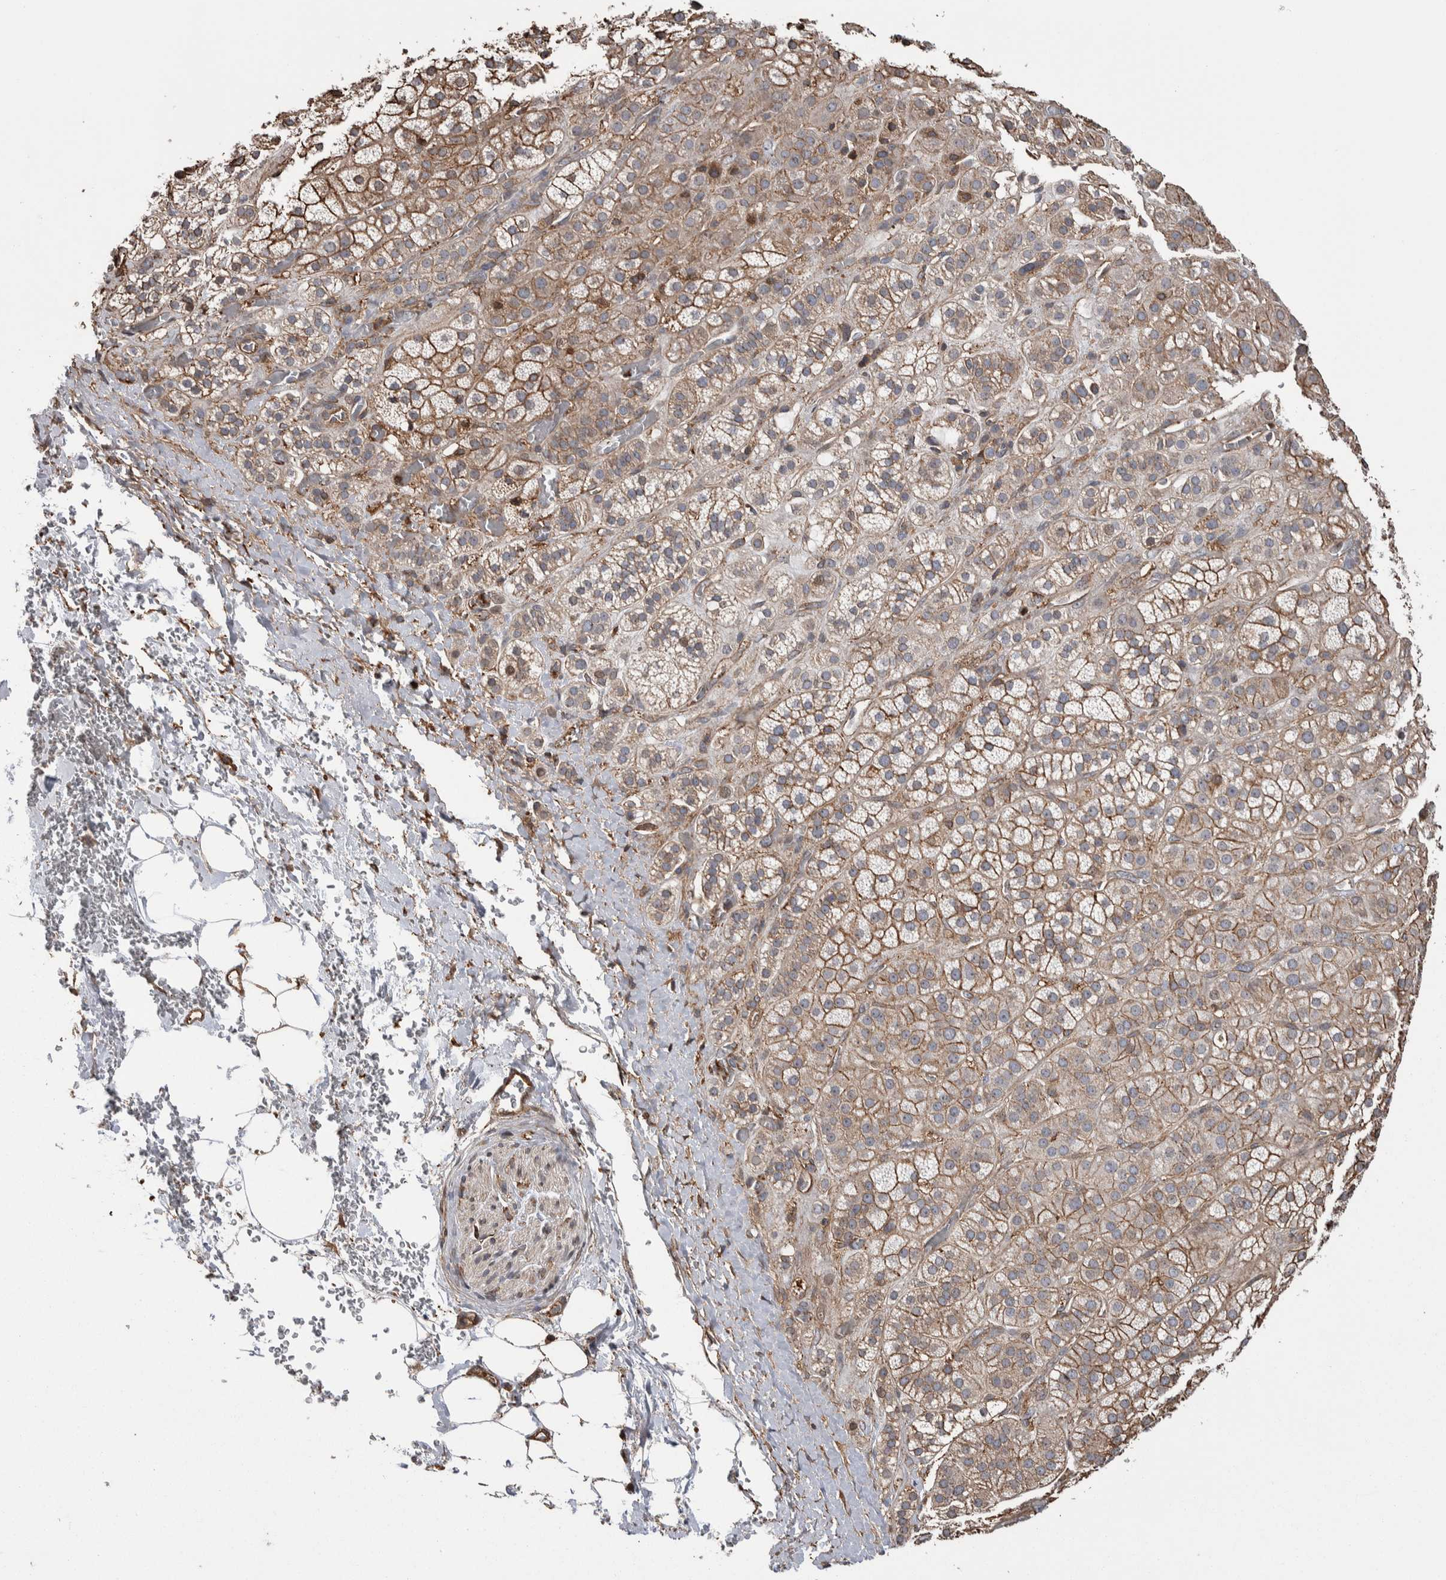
{"staining": {"intensity": "moderate", "quantity": ">75%", "location": "cytoplasmic/membranous"}, "tissue": "adrenal gland", "cell_type": "Glandular cells", "image_type": "normal", "snomed": [{"axis": "morphology", "description": "Normal tissue, NOS"}, {"axis": "topography", "description": "Adrenal gland"}], "caption": "Moderate cytoplasmic/membranous staining is present in approximately >75% of glandular cells in unremarkable adrenal gland.", "gene": "ENPP2", "patient": {"sex": "male", "age": 56}}